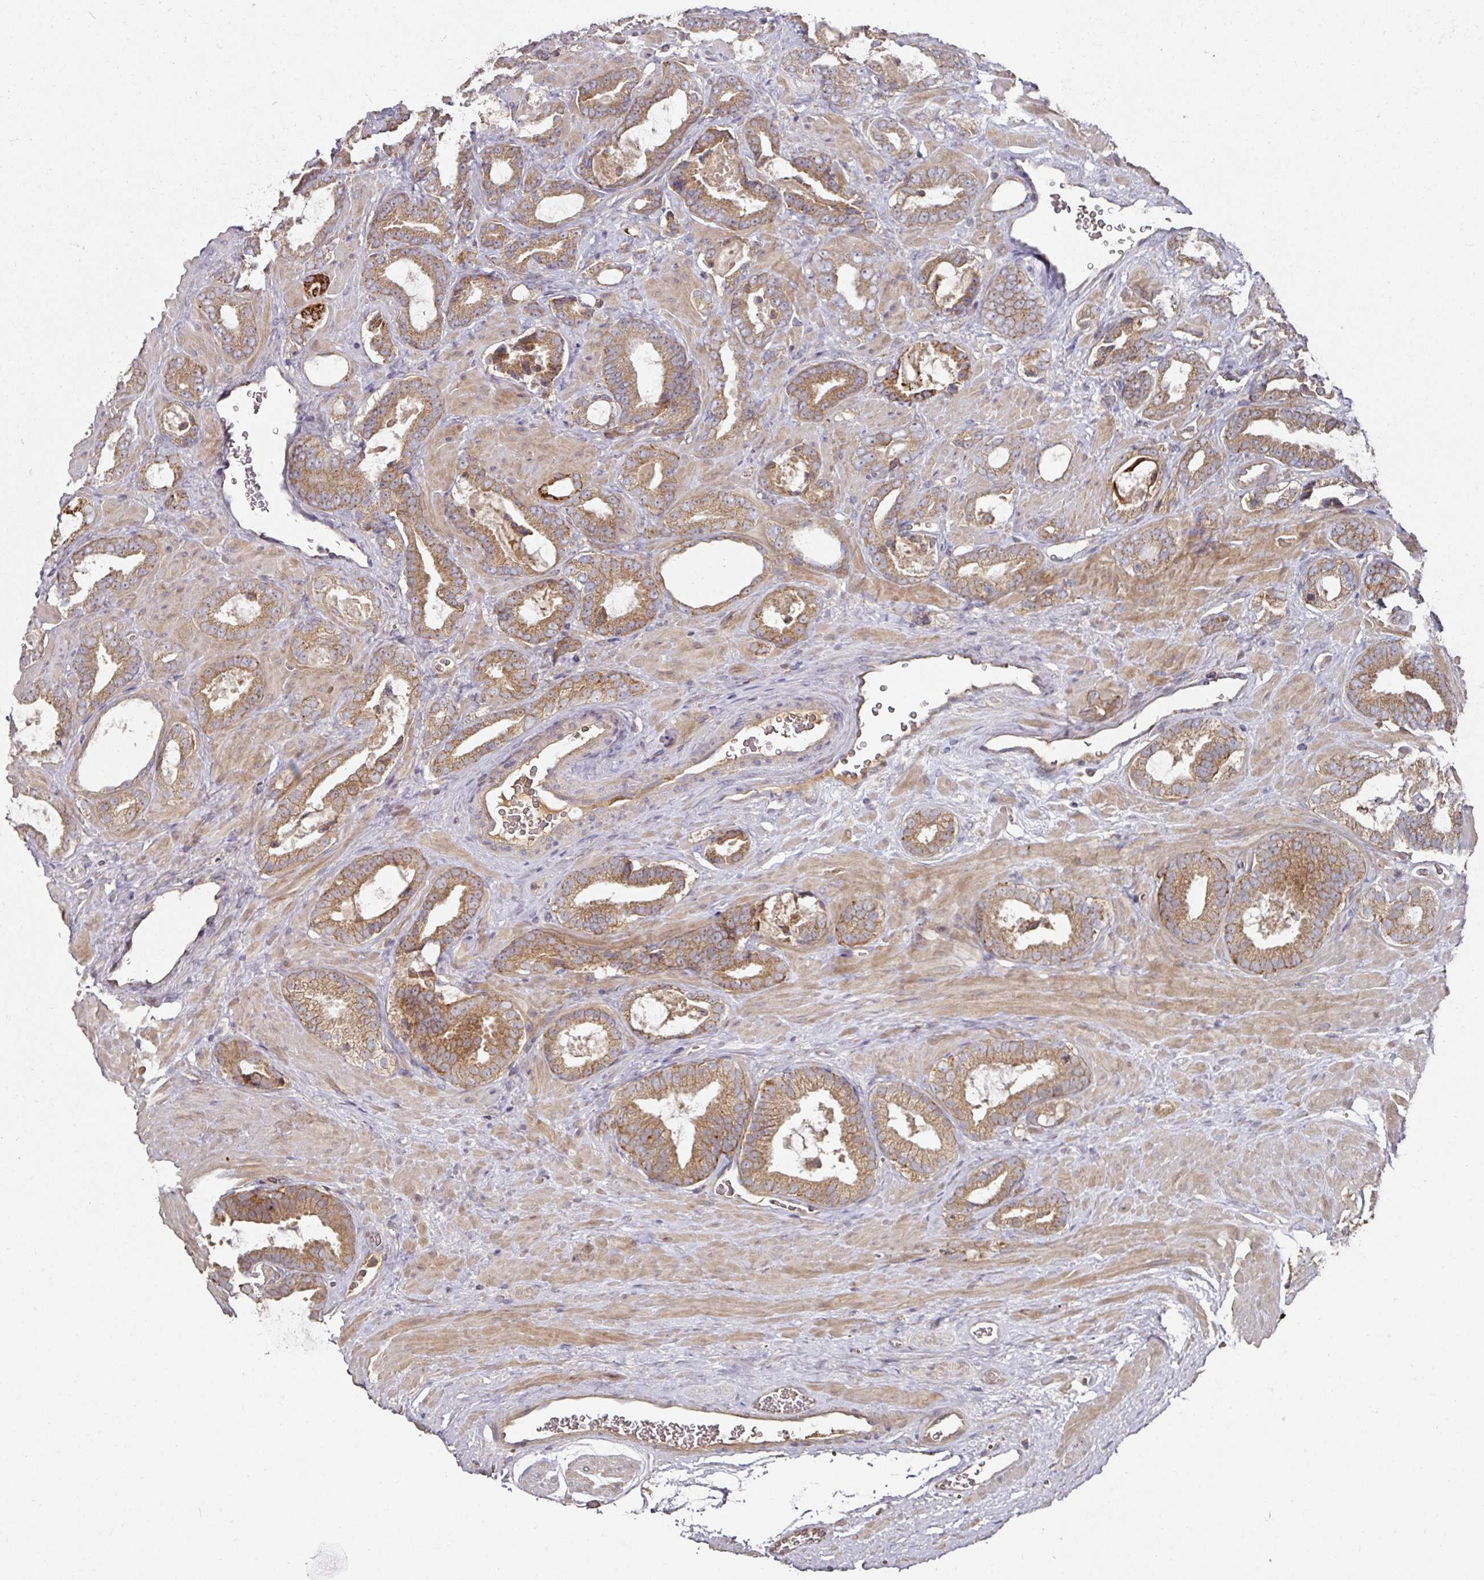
{"staining": {"intensity": "moderate", "quantity": ">75%", "location": "cytoplasmic/membranous"}, "tissue": "prostate cancer", "cell_type": "Tumor cells", "image_type": "cancer", "snomed": [{"axis": "morphology", "description": "Adenocarcinoma, Low grade"}, {"axis": "topography", "description": "Prostate"}], "caption": "Prostate low-grade adenocarcinoma stained with immunohistochemistry reveals moderate cytoplasmic/membranous staining in approximately >75% of tumor cells.", "gene": "DNAJC7", "patient": {"sex": "male", "age": 62}}